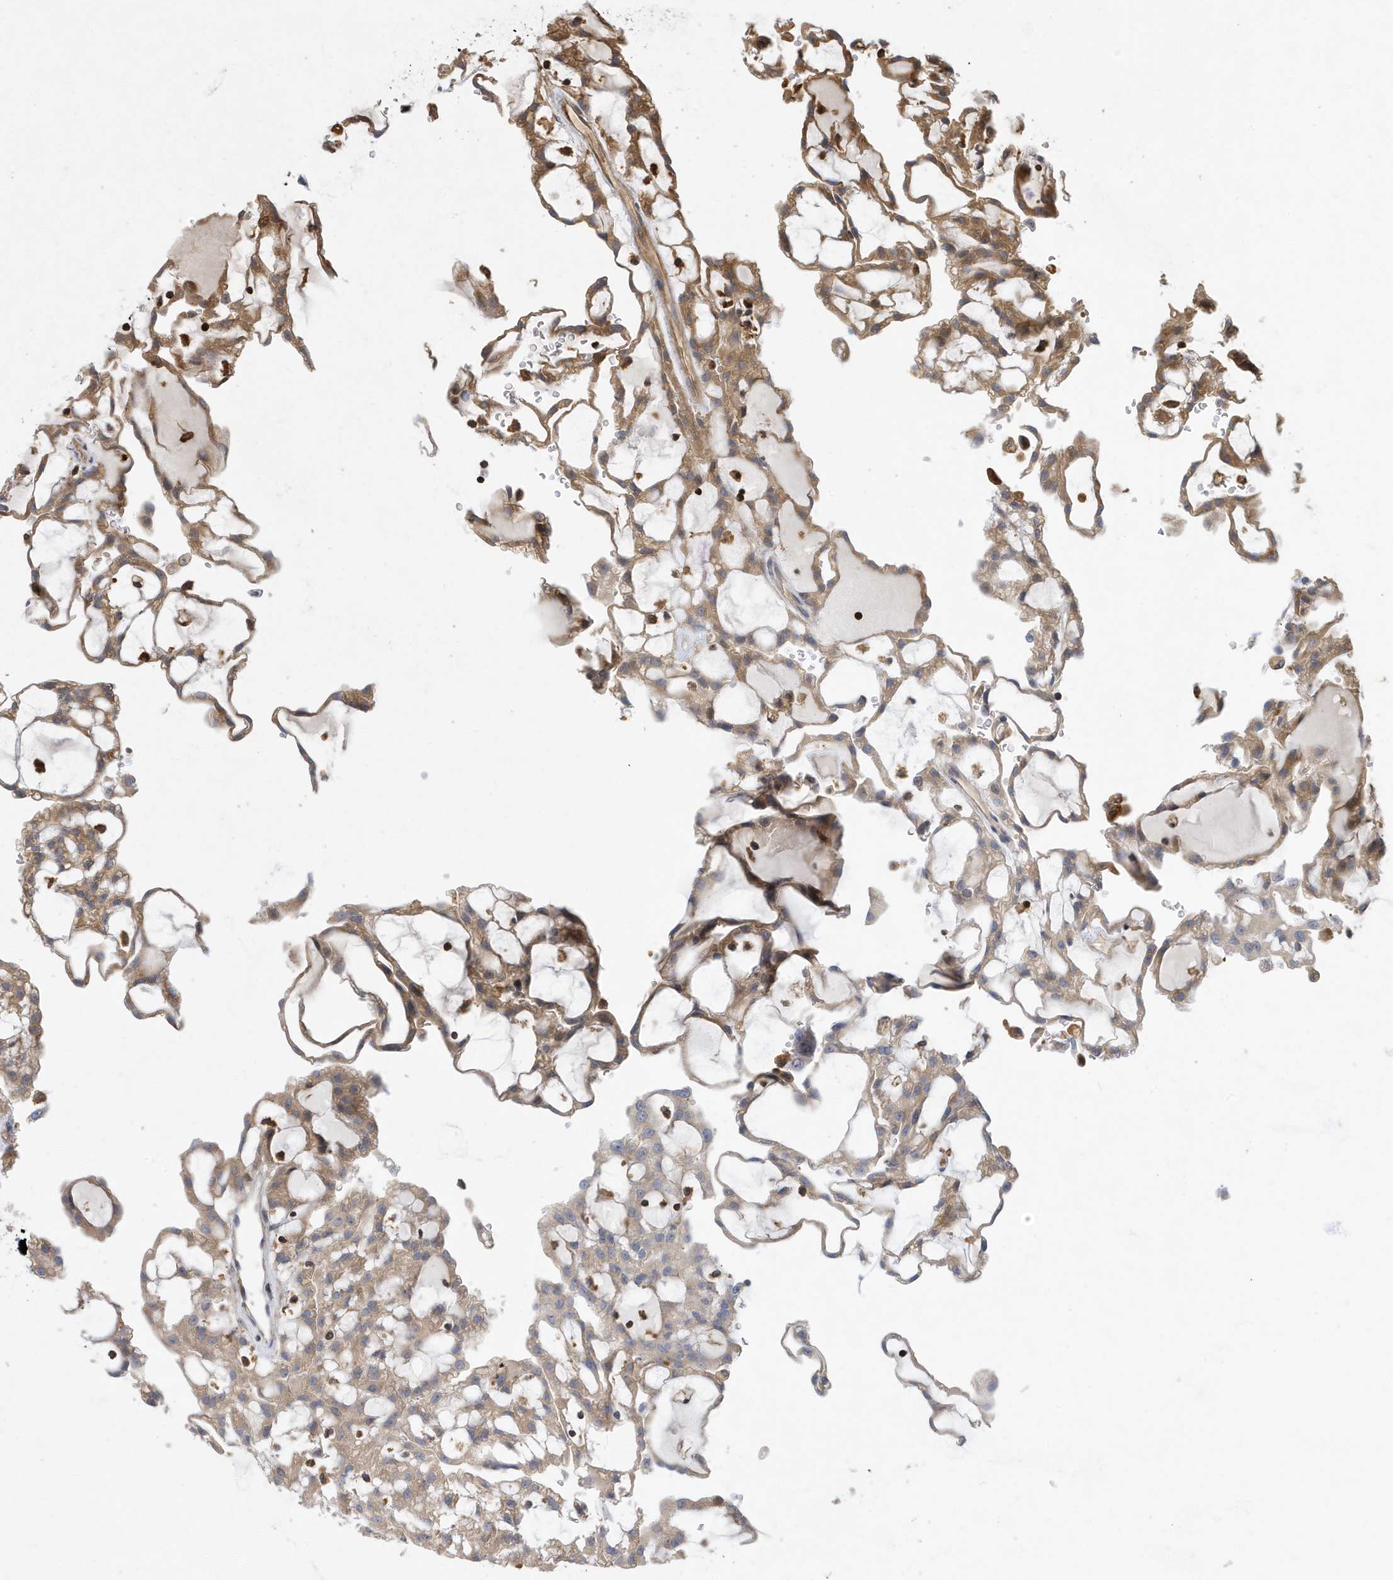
{"staining": {"intensity": "moderate", "quantity": ">75%", "location": "cytoplasmic/membranous"}, "tissue": "renal cancer", "cell_type": "Tumor cells", "image_type": "cancer", "snomed": [{"axis": "morphology", "description": "Adenocarcinoma, NOS"}, {"axis": "topography", "description": "Kidney"}], "caption": "DAB immunohistochemical staining of human renal cancer demonstrates moderate cytoplasmic/membranous protein positivity in approximately >75% of tumor cells.", "gene": "LAPTM4A", "patient": {"sex": "male", "age": 63}}